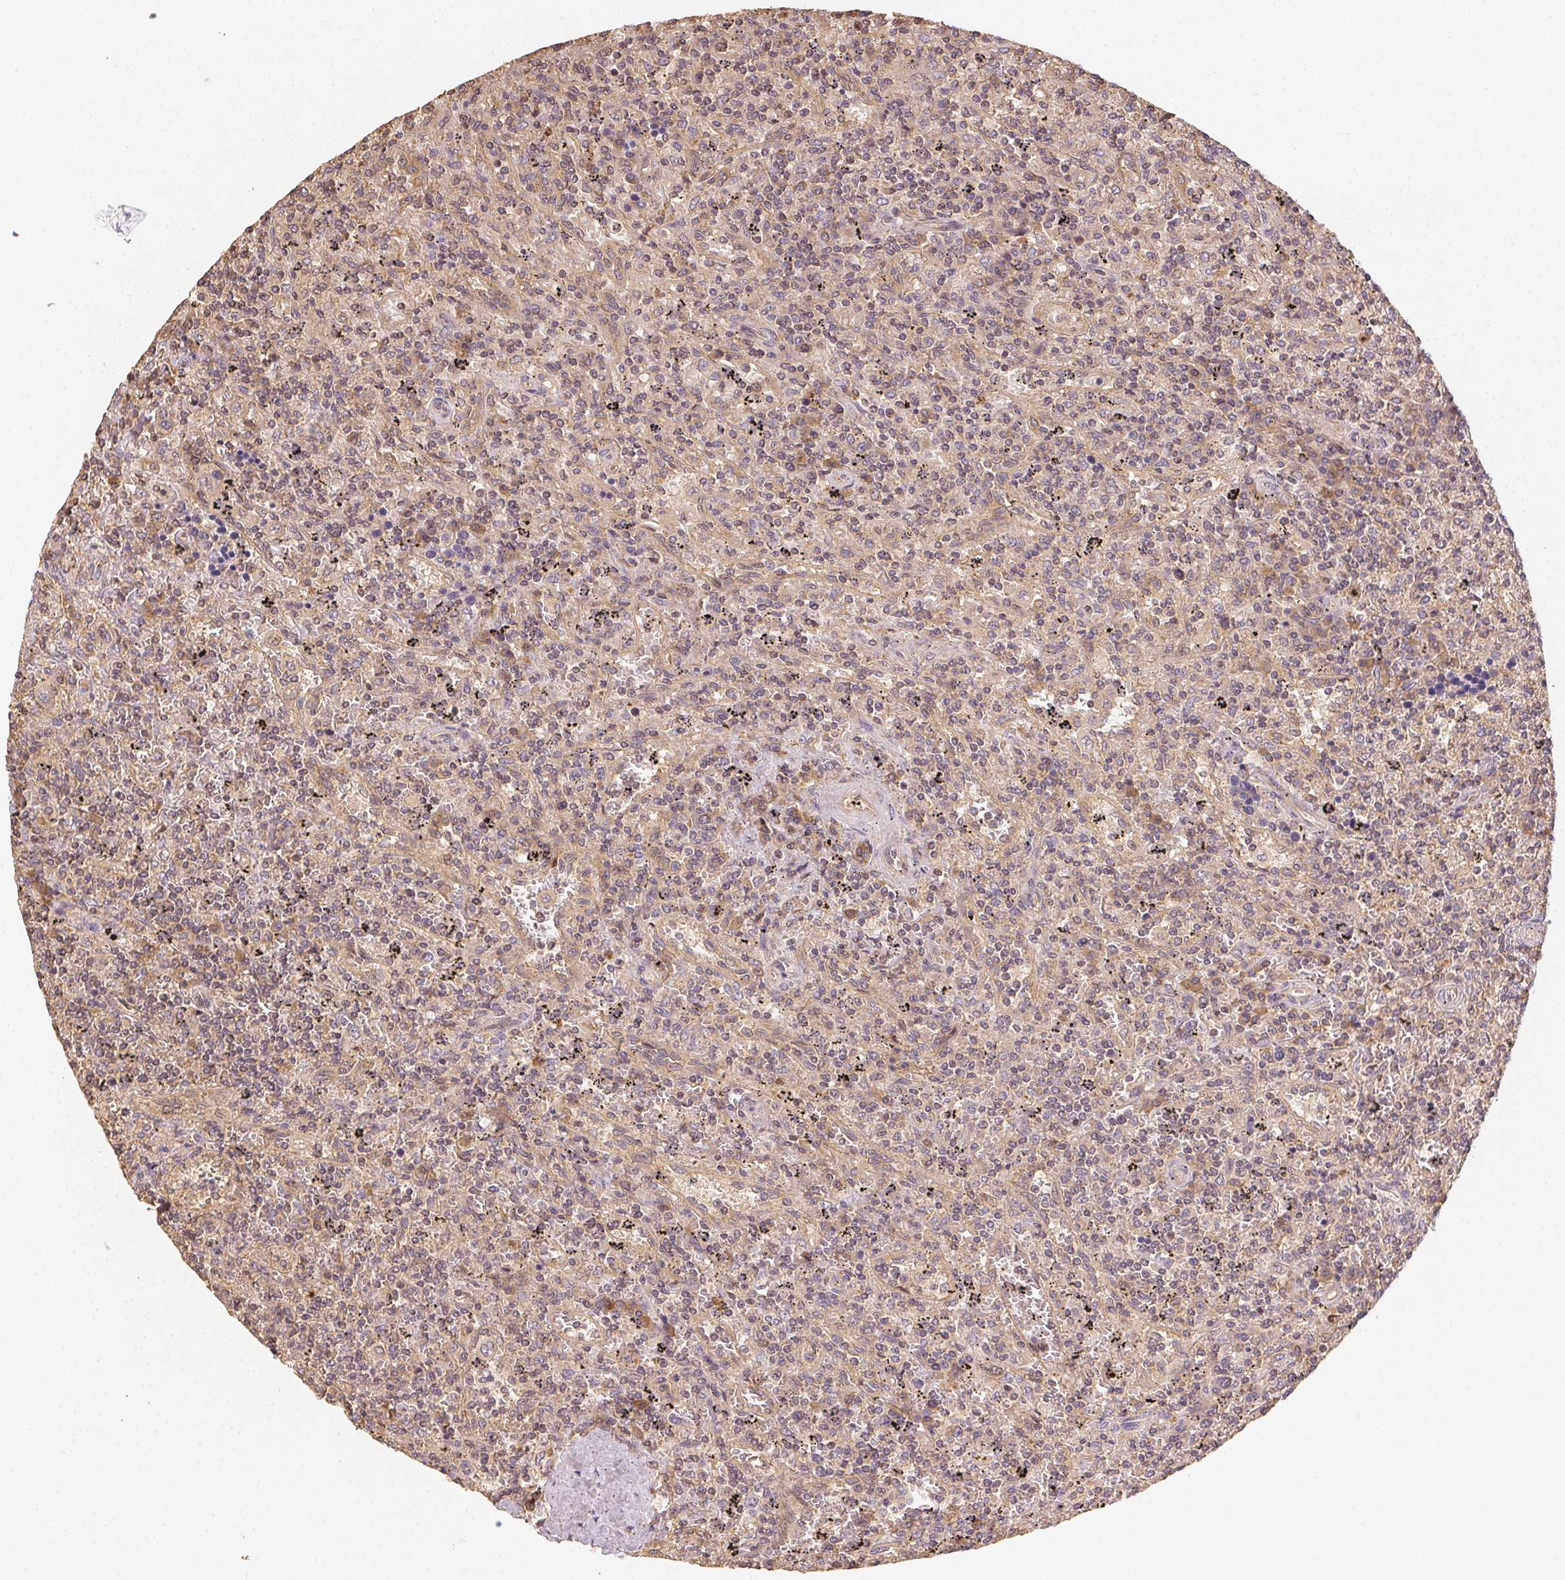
{"staining": {"intensity": "weak", "quantity": "<25%", "location": "cytoplasmic/membranous"}, "tissue": "lymphoma", "cell_type": "Tumor cells", "image_type": "cancer", "snomed": [{"axis": "morphology", "description": "Malignant lymphoma, non-Hodgkin's type, Low grade"}, {"axis": "topography", "description": "Spleen"}], "caption": "Tumor cells show no significant positivity in malignant lymphoma, non-Hodgkin's type (low-grade).", "gene": "RALA", "patient": {"sex": "male", "age": 62}}